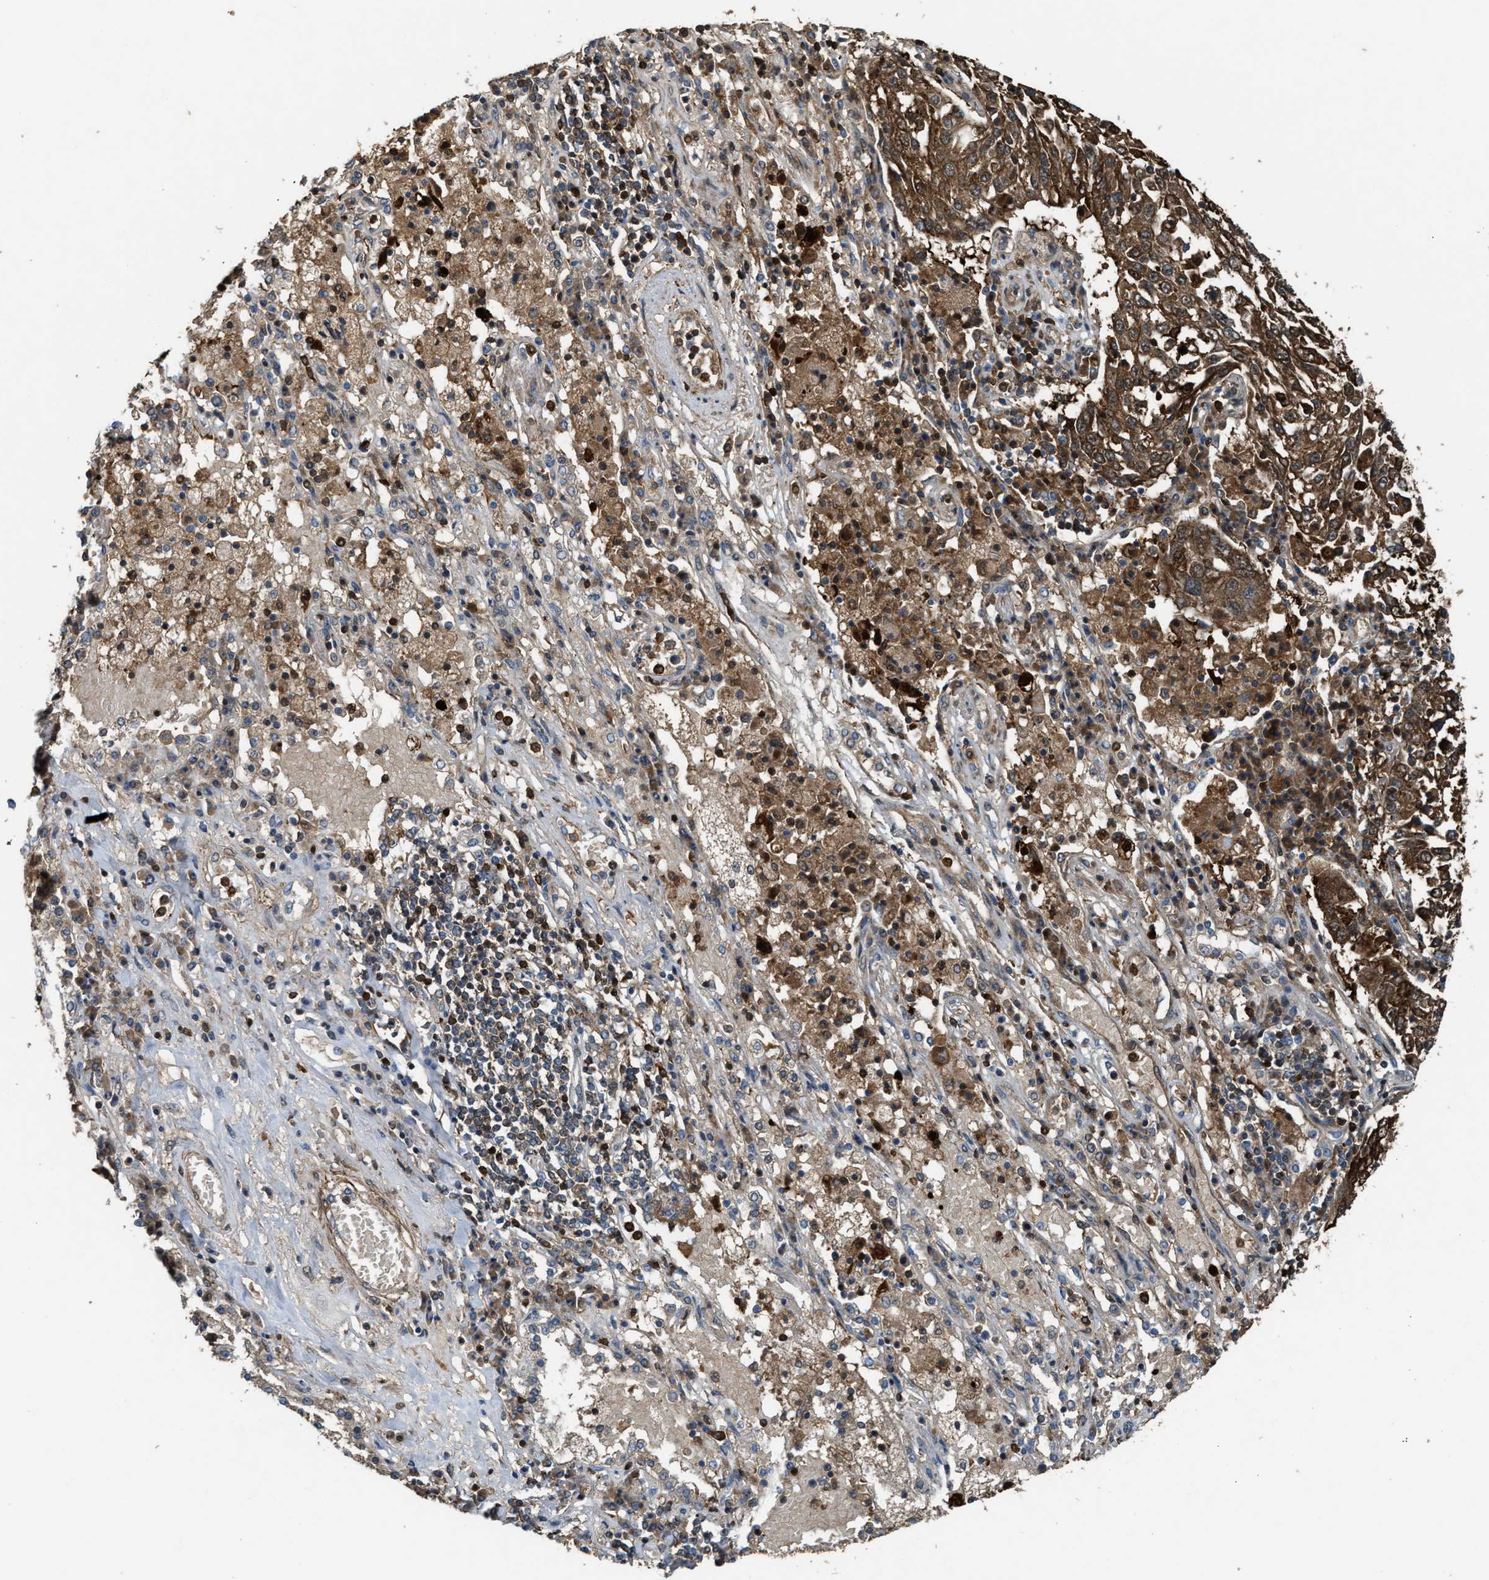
{"staining": {"intensity": "strong", "quantity": ">75%", "location": "cytoplasmic/membranous"}, "tissue": "lung cancer", "cell_type": "Tumor cells", "image_type": "cancer", "snomed": [{"axis": "morphology", "description": "Squamous cell carcinoma, NOS"}, {"axis": "topography", "description": "Lung"}], "caption": "The image displays immunohistochemical staining of lung squamous cell carcinoma. There is strong cytoplasmic/membranous positivity is identified in approximately >75% of tumor cells.", "gene": "SERPINB5", "patient": {"sex": "male", "age": 65}}